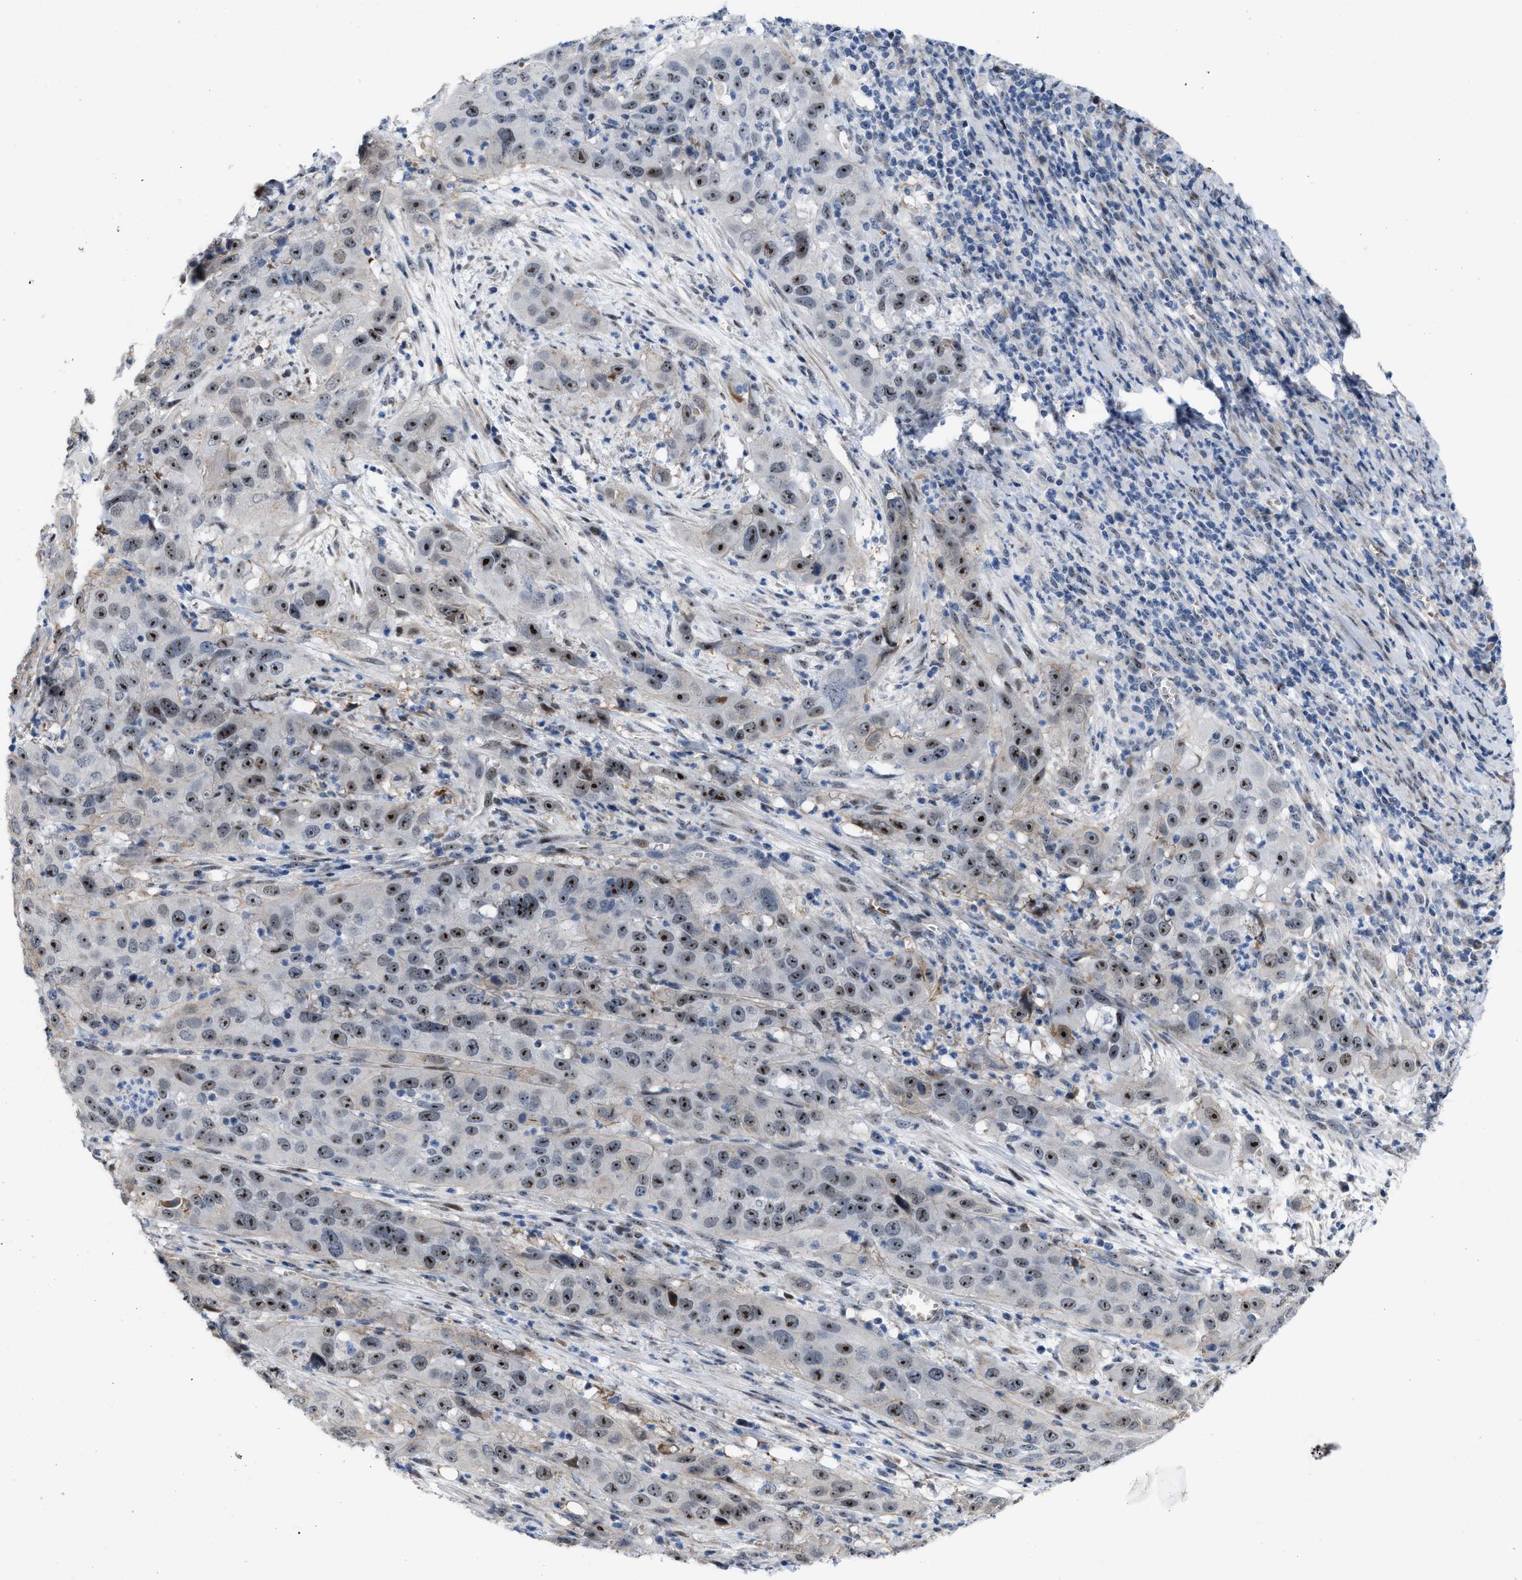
{"staining": {"intensity": "strong", "quantity": ">75%", "location": "nuclear"}, "tissue": "cervical cancer", "cell_type": "Tumor cells", "image_type": "cancer", "snomed": [{"axis": "morphology", "description": "Squamous cell carcinoma, NOS"}, {"axis": "topography", "description": "Cervix"}], "caption": "Tumor cells demonstrate high levels of strong nuclear staining in approximately >75% of cells in cervical cancer (squamous cell carcinoma).", "gene": "POLR1F", "patient": {"sex": "female", "age": 32}}